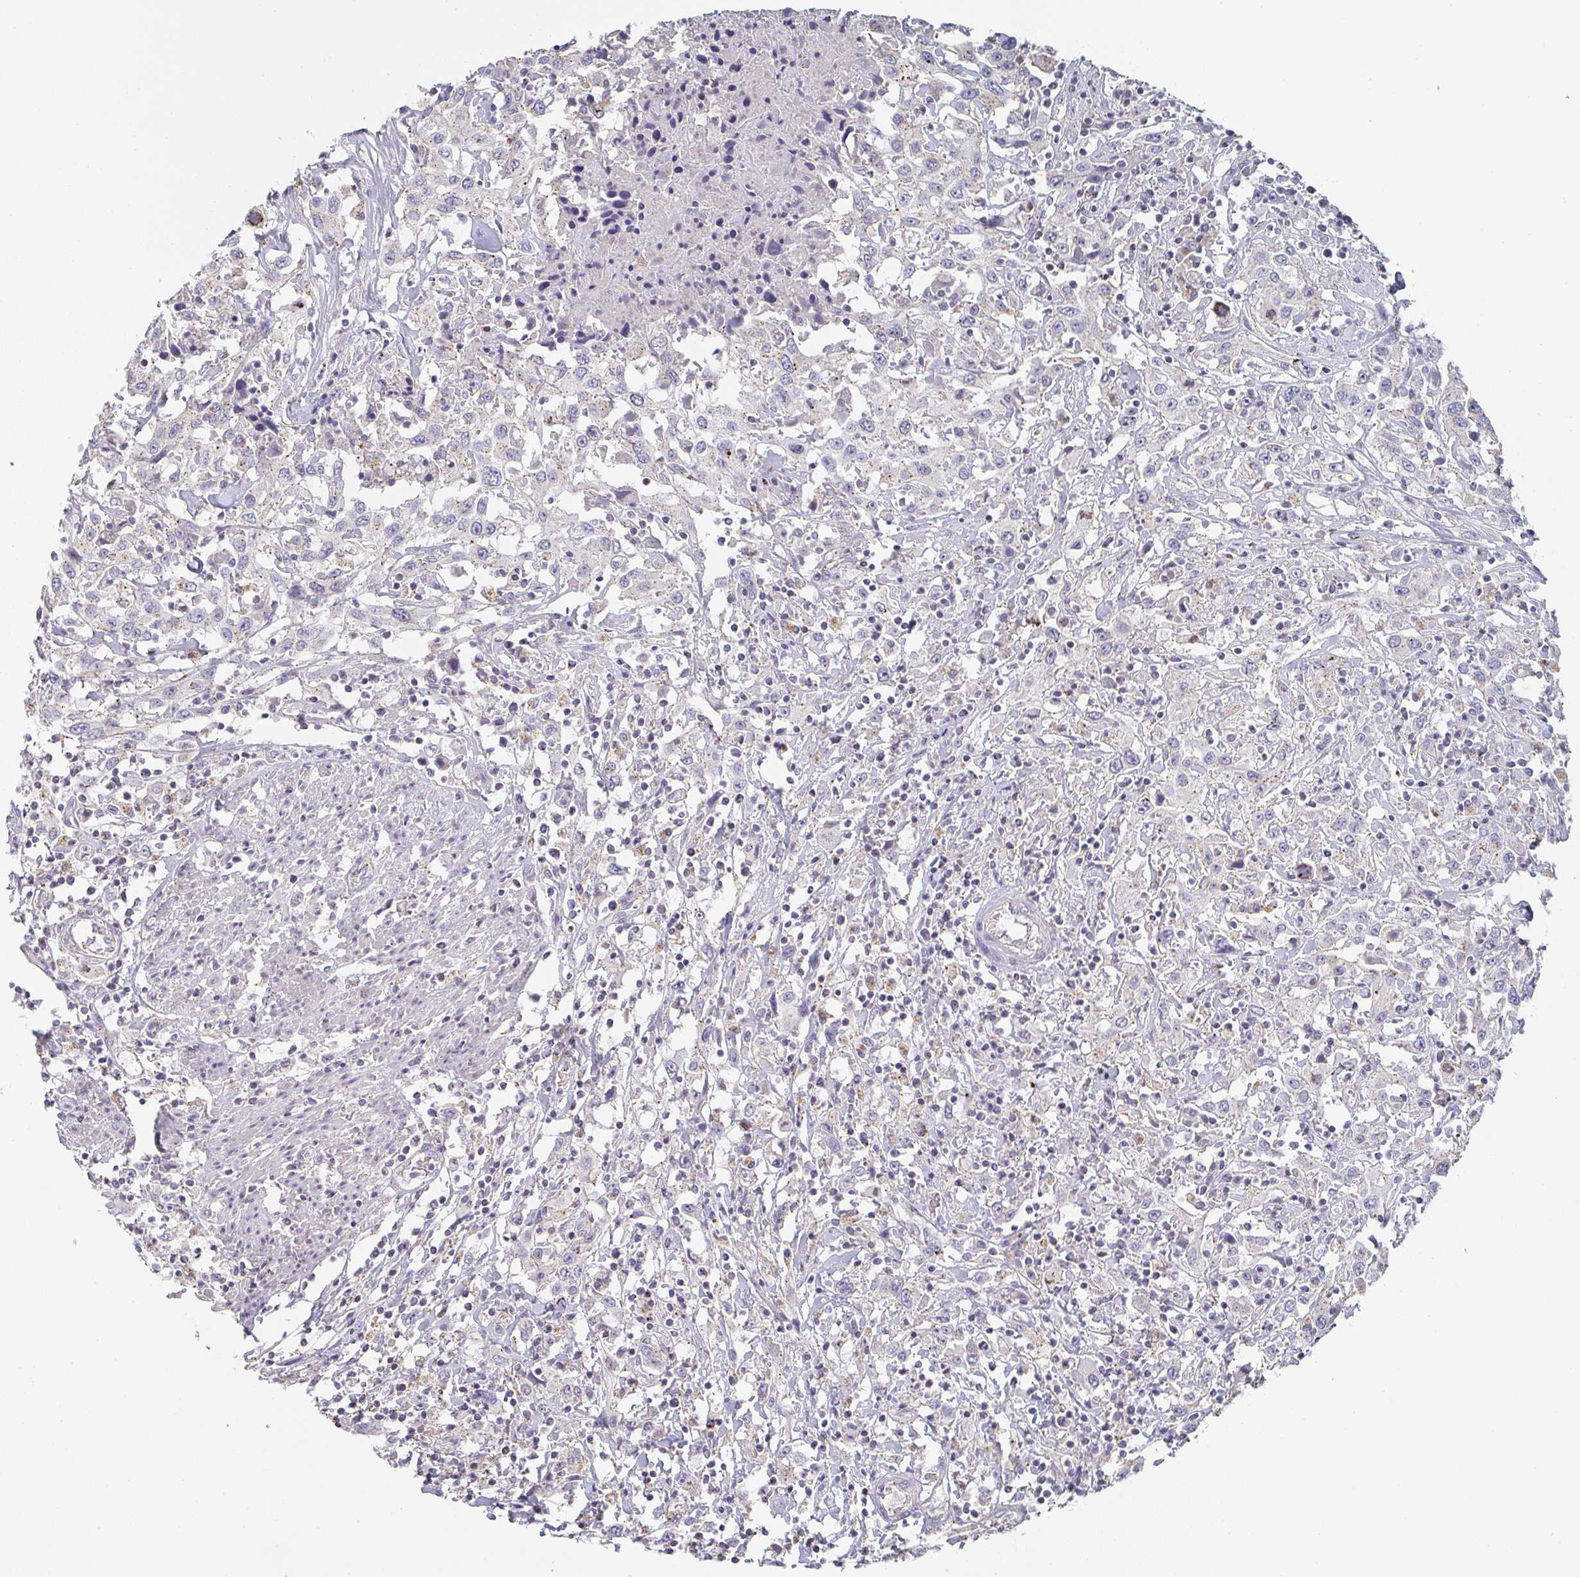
{"staining": {"intensity": "moderate", "quantity": "<25%", "location": "cytoplasmic/membranous"}, "tissue": "urothelial cancer", "cell_type": "Tumor cells", "image_type": "cancer", "snomed": [{"axis": "morphology", "description": "Urothelial carcinoma, High grade"}, {"axis": "topography", "description": "Urinary bladder"}], "caption": "Tumor cells demonstrate low levels of moderate cytoplasmic/membranous staining in approximately <25% of cells in human high-grade urothelial carcinoma. Ihc stains the protein in brown and the nuclei are stained blue.", "gene": "CHMP5", "patient": {"sex": "male", "age": 61}}